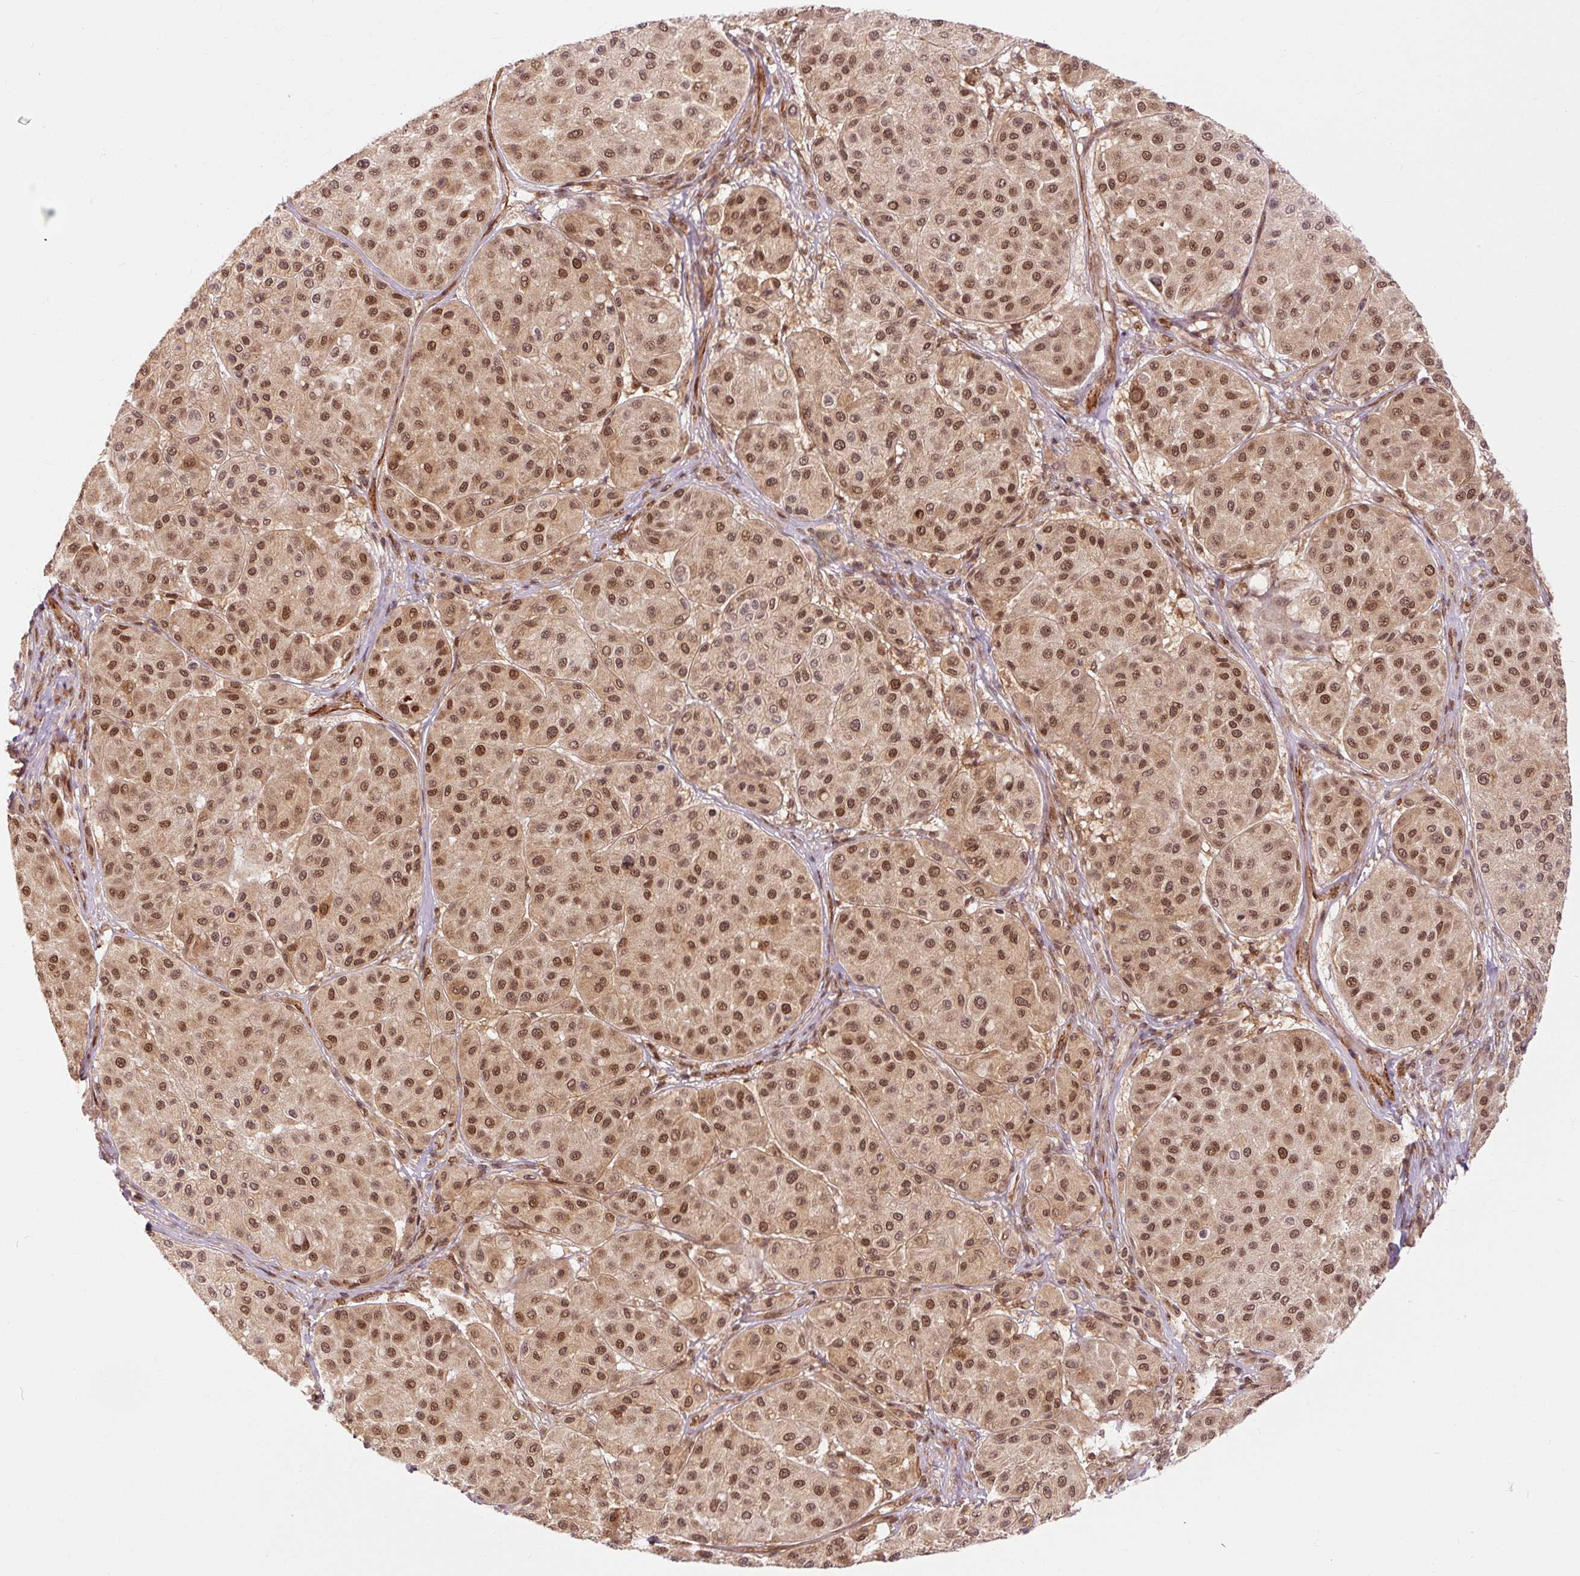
{"staining": {"intensity": "moderate", "quantity": ">75%", "location": "nuclear"}, "tissue": "melanoma", "cell_type": "Tumor cells", "image_type": "cancer", "snomed": [{"axis": "morphology", "description": "Malignant melanoma, Metastatic site"}, {"axis": "topography", "description": "Smooth muscle"}], "caption": "Human melanoma stained with a protein marker shows moderate staining in tumor cells.", "gene": "CSTF1", "patient": {"sex": "male", "age": 41}}